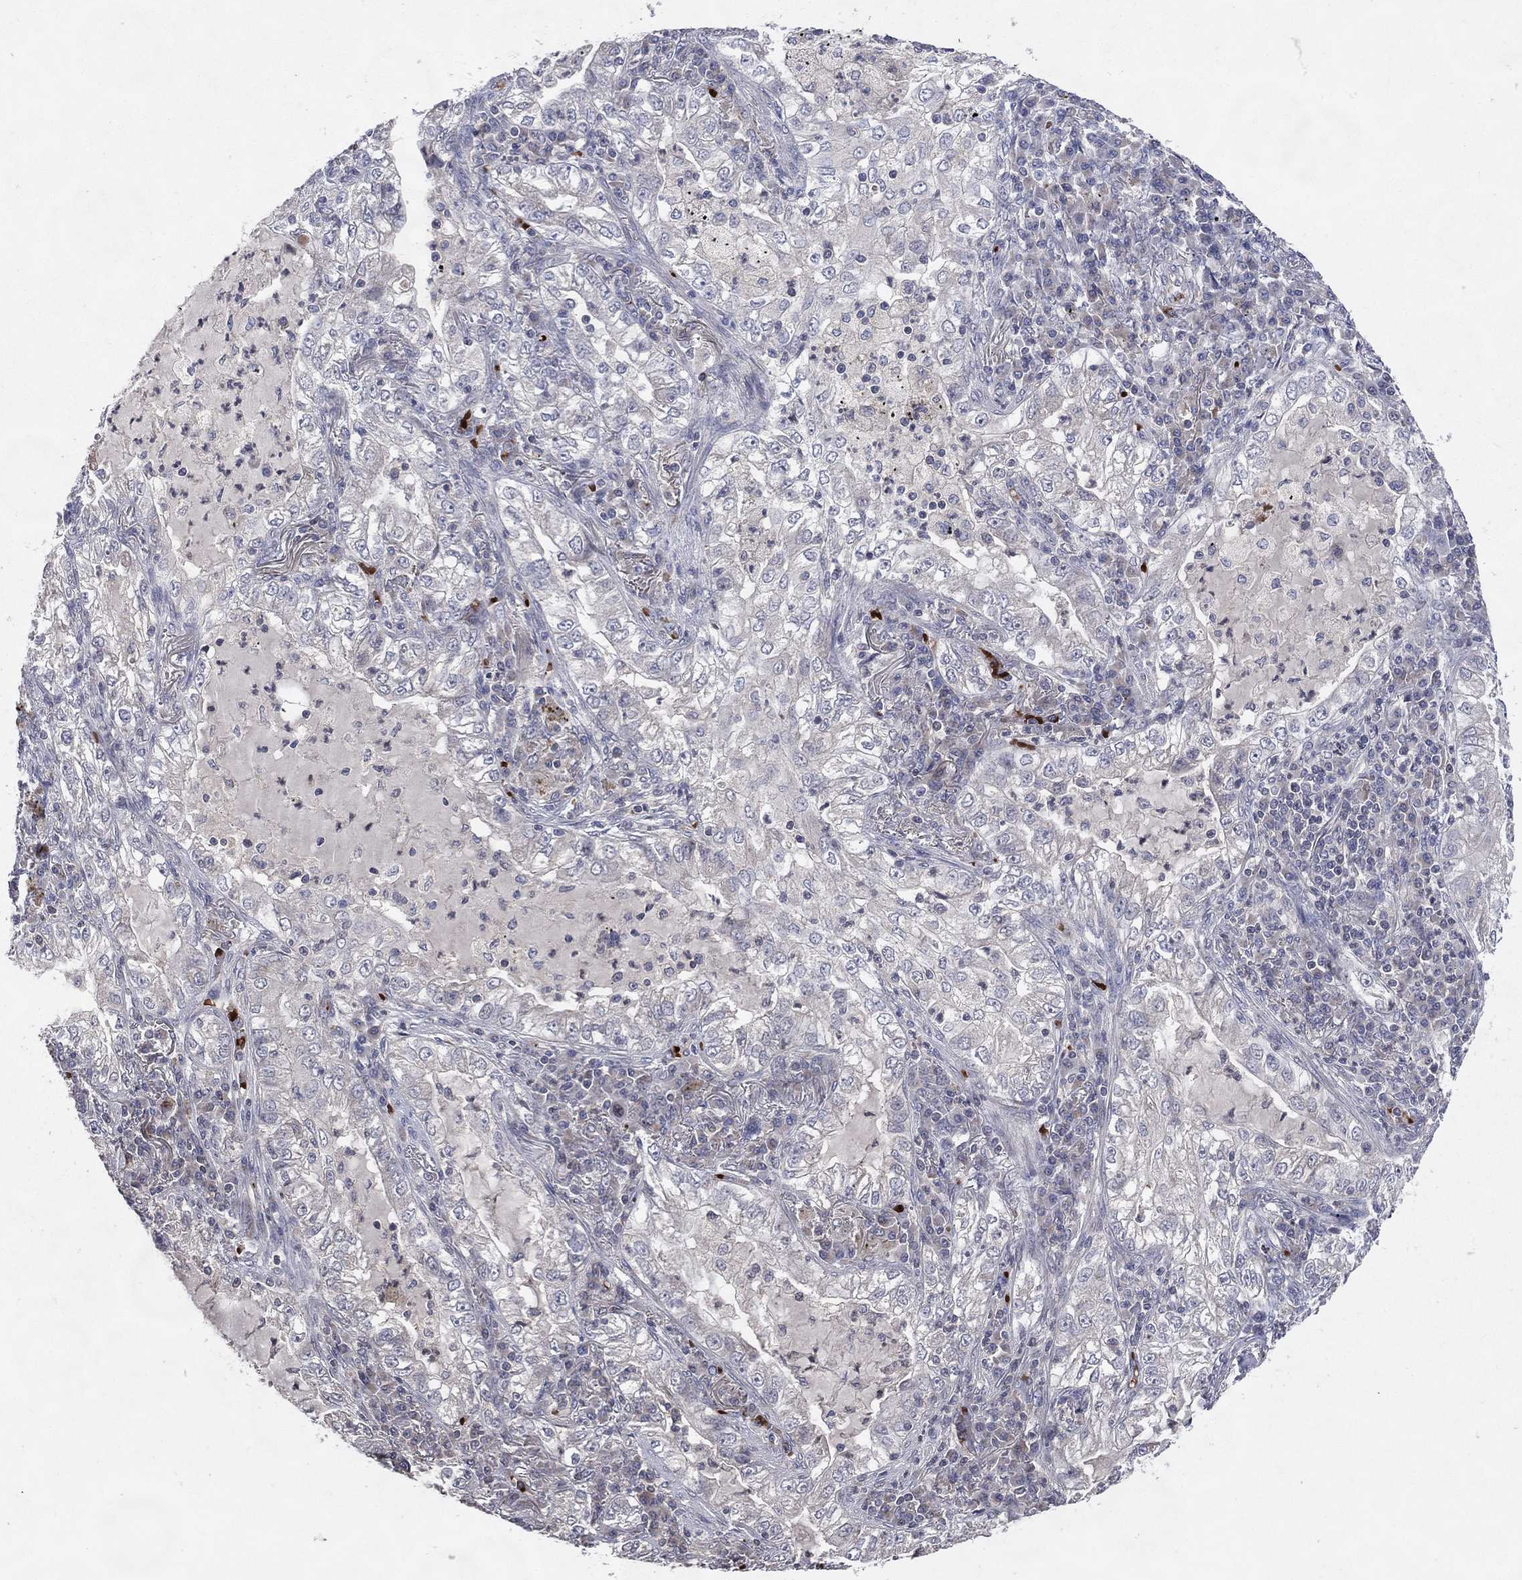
{"staining": {"intensity": "negative", "quantity": "none", "location": "none"}, "tissue": "lung cancer", "cell_type": "Tumor cells", "image_type": "cancer", "snomed": [{"axis": "morphology", "description": "Adenocarcinoma, NOS"}, {"axis": "topography", "description": "Lung"}], "caption": "Human adenocarcinoma (lung) stained for a protein using IHC reveals no positivity in tumor cells.", "gene": "DNAH7", "patient": {"sex": "female", "age": 73}}